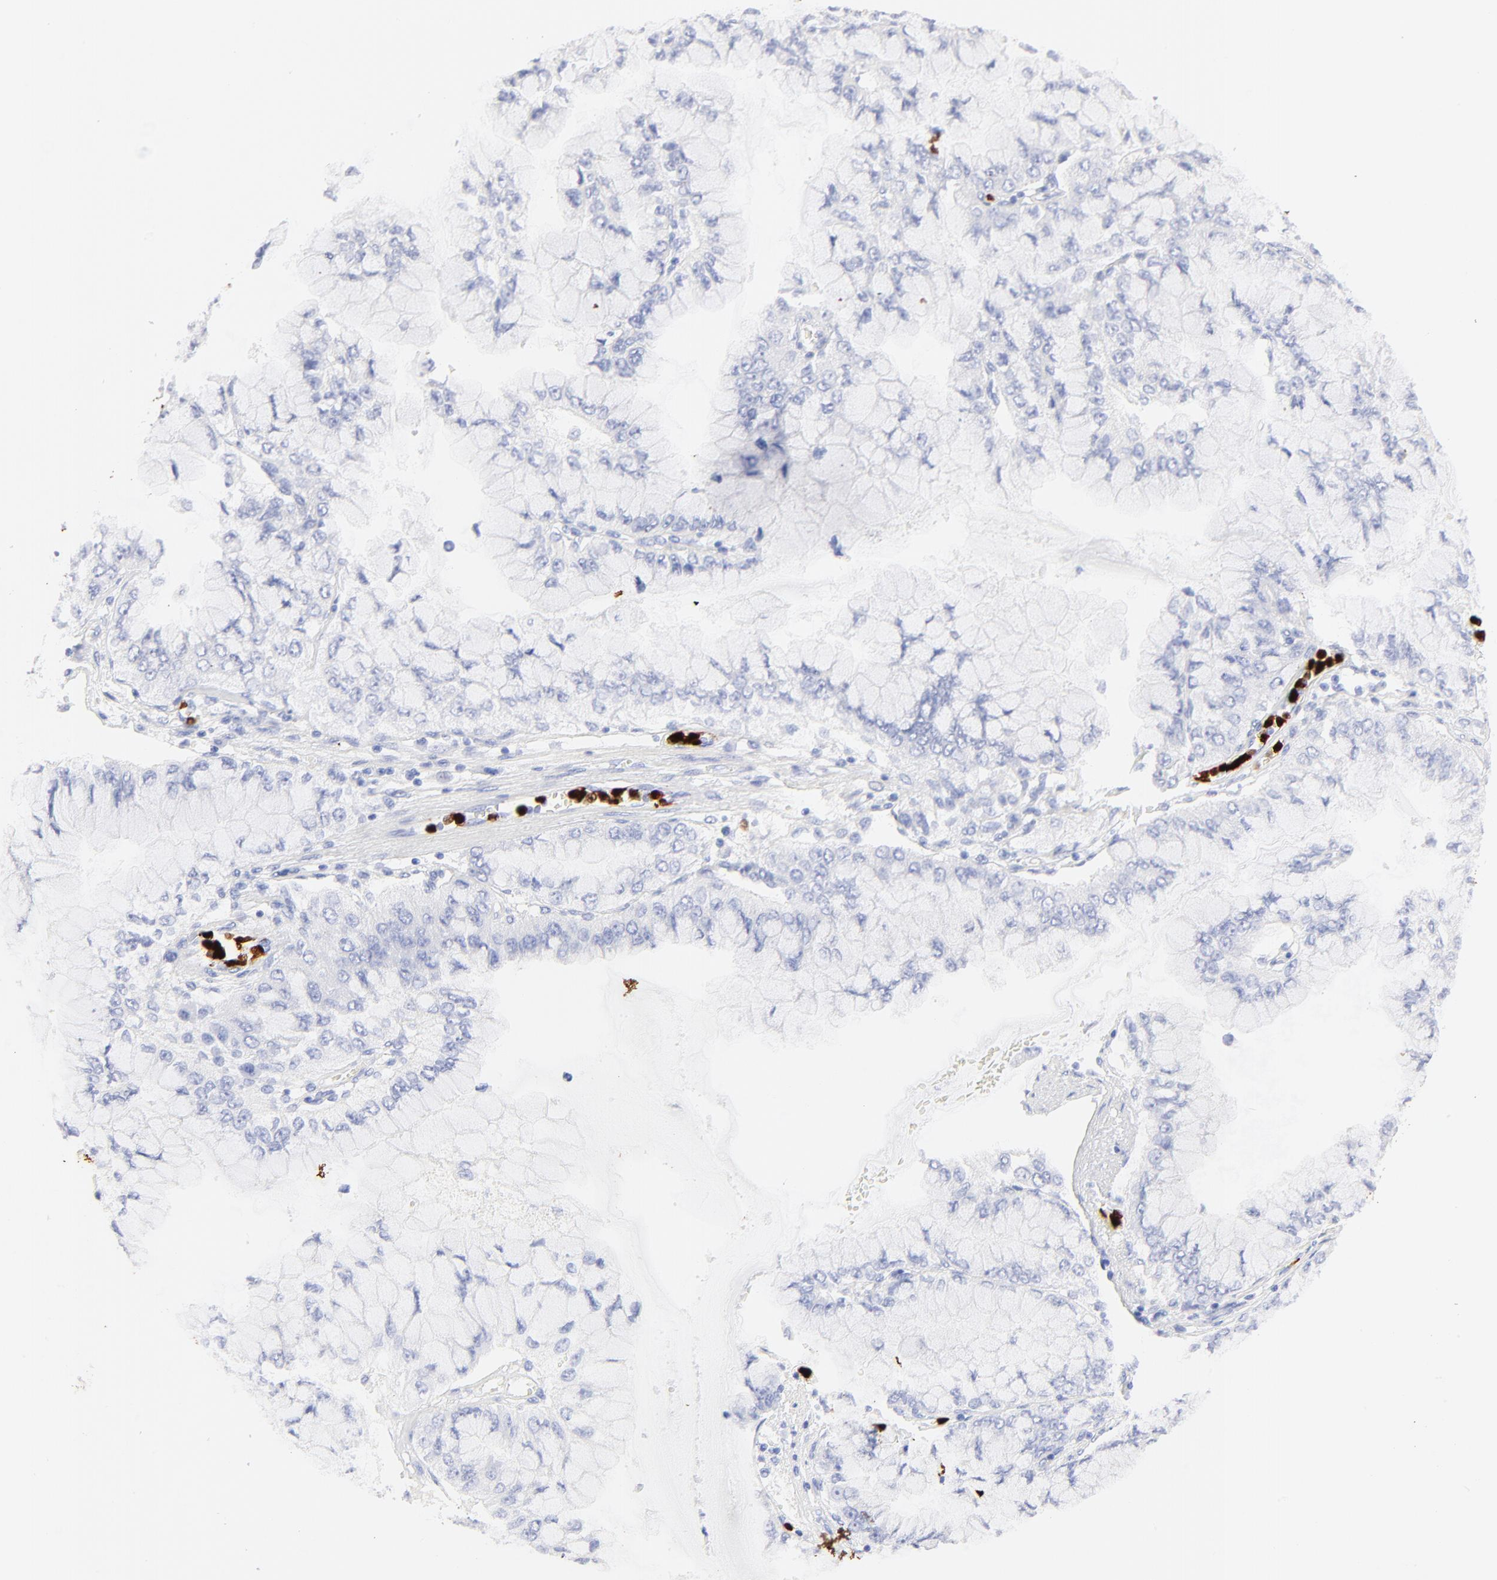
{"staining": {"intensity": "negative", "quantity": "none", "location": "none"}, "tissue": "liver cancer", "cell_type": "Tumor cells", "image_type": "cancer", "snomed": [{"axis": "morphology", "description": "Cholangiocarcinoma"}, {"axis": "topography", "description": "Liver"}], "caption": "Tumor cells are negative for brown protein staining in liver cancer (cholangiocarcinoma). The staining is performed using DAB brown chromogen with nuclei counter-stained in using hematoxylin.", "gene": "S100A12", "patient": {"sex": "female", "age": 79}}